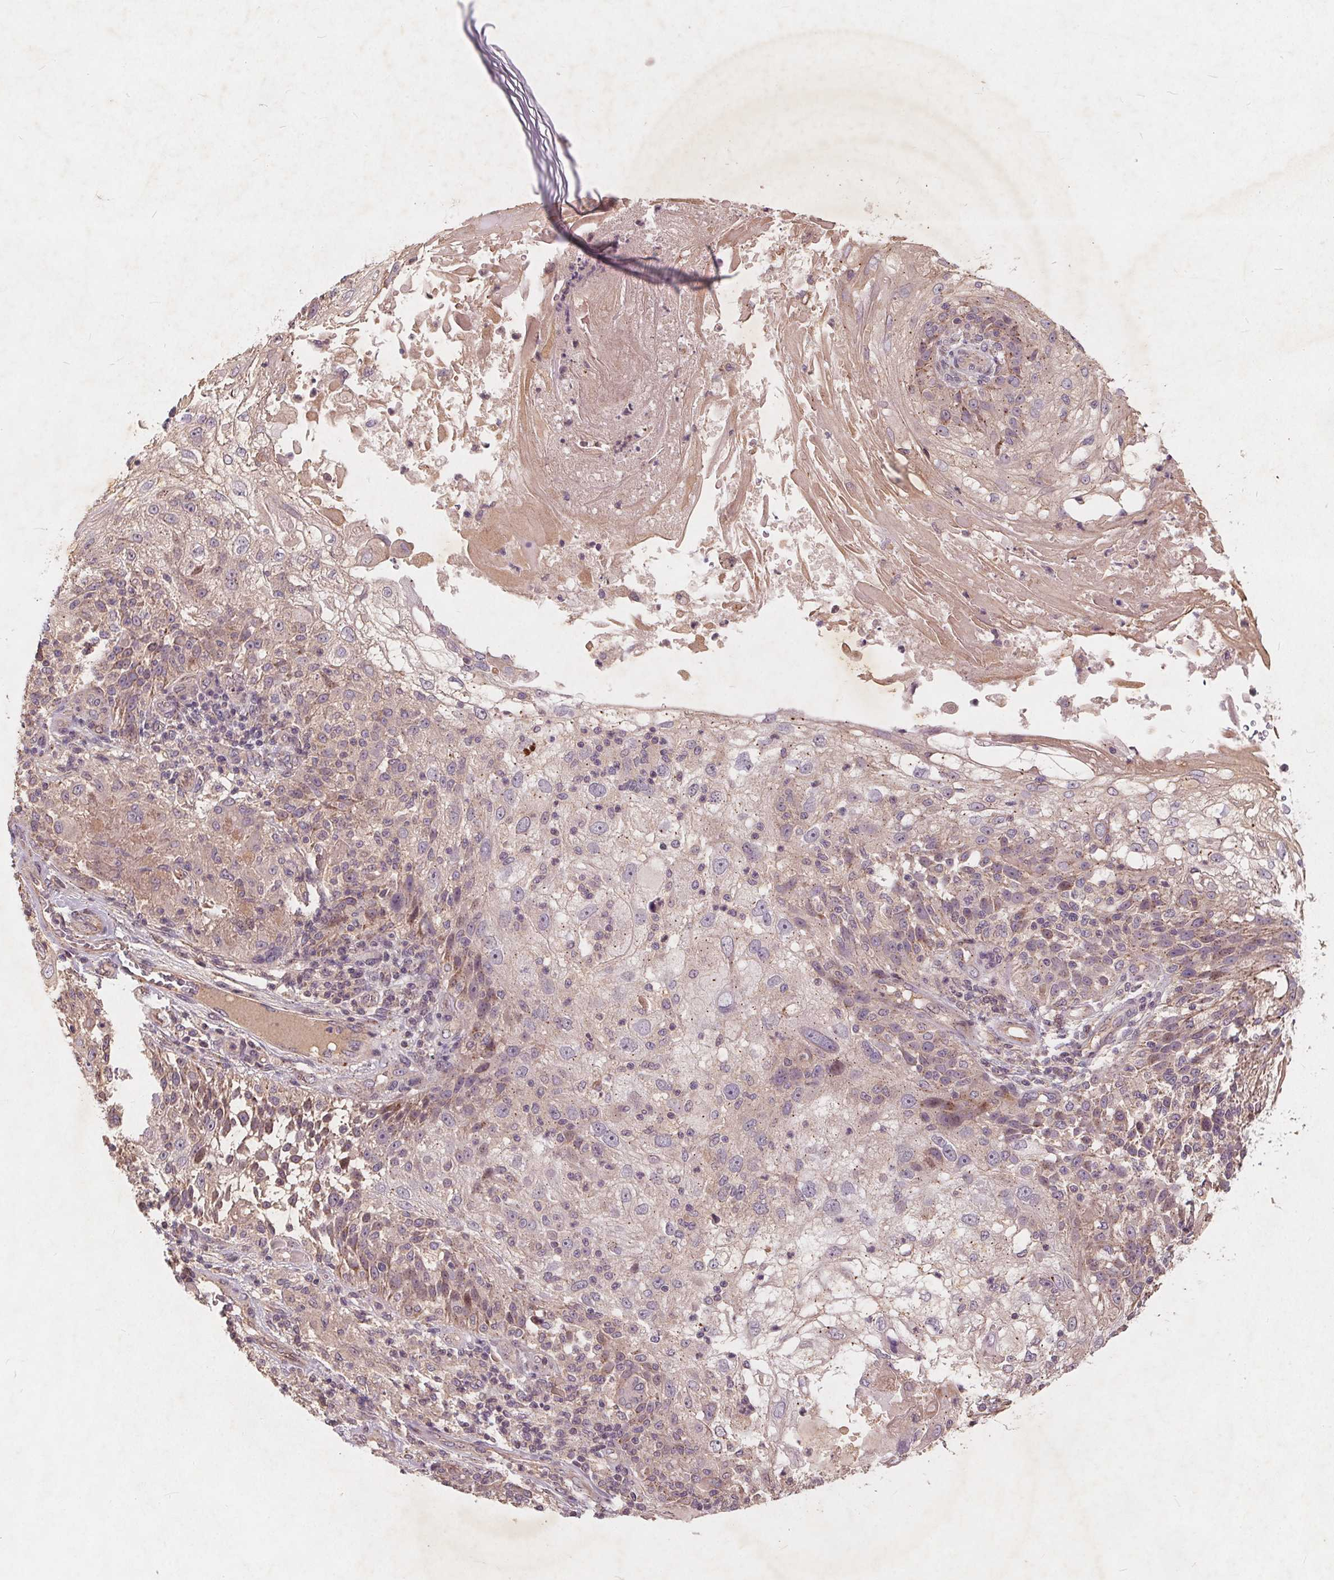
{"staining": {"intensity": "weak", "quantity": "<25%", "location": "cytoplasmic/membranous"}, "tissue": "skin cancer", "cell_type": "Tumor cells", "image_type": "cancer", "snomed": [{"axis": "morphology", "description": "Normal tissue, NOS"}, {"axis": "morphology", "description": "Squamous cell carcinoma, NOS"}, {"axis": "topography", "description": "Skin"}], "caption": "Skin squamous cell carcinoma was stained to show a protein in brown. There is no significant expression in tumor cells.", "gene": "CSNK1G2", "patient": {"sex": "female", "age": 83}}